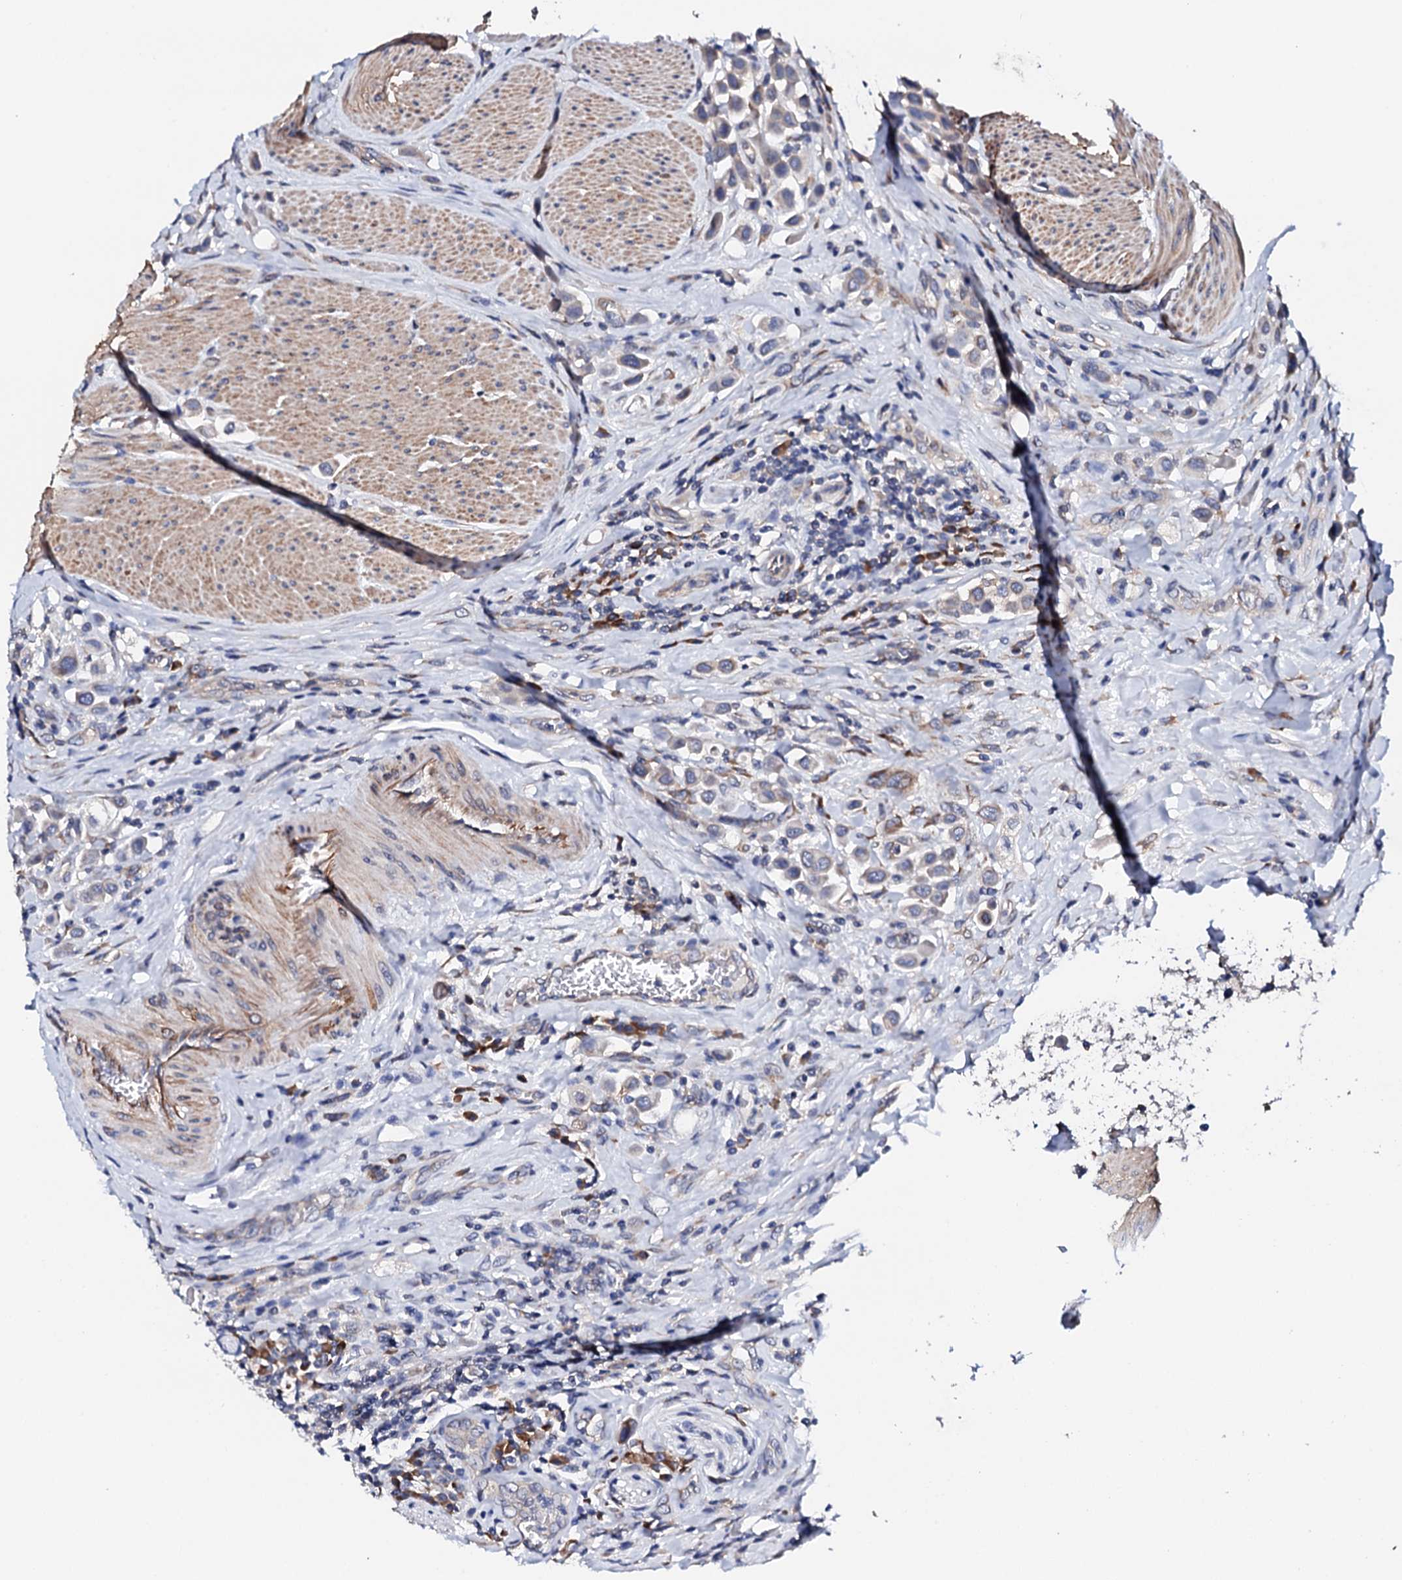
{"staining": {"intensity": "weak", "quantity": "<25%", "location": "cytoplasmic/membranous"}, "tissue": "urothelial cancer", "cell_type": "Tumor cells", "image_type": "cancer", "snomed": [{"axis": "morphology", "description": "Urothelial carcinoma, High grade"}, {"axis": "topography", "description": "Urinary bladder"}], "caption": "Immunohistochemistry (IHC) photomicrograph of urothelial carcinoma (high-grade) stained for a protein (brown), which reveals no staining in tumor cells.", "gene": "NUP58", "patient": {"sex": "male", "age": 50}}